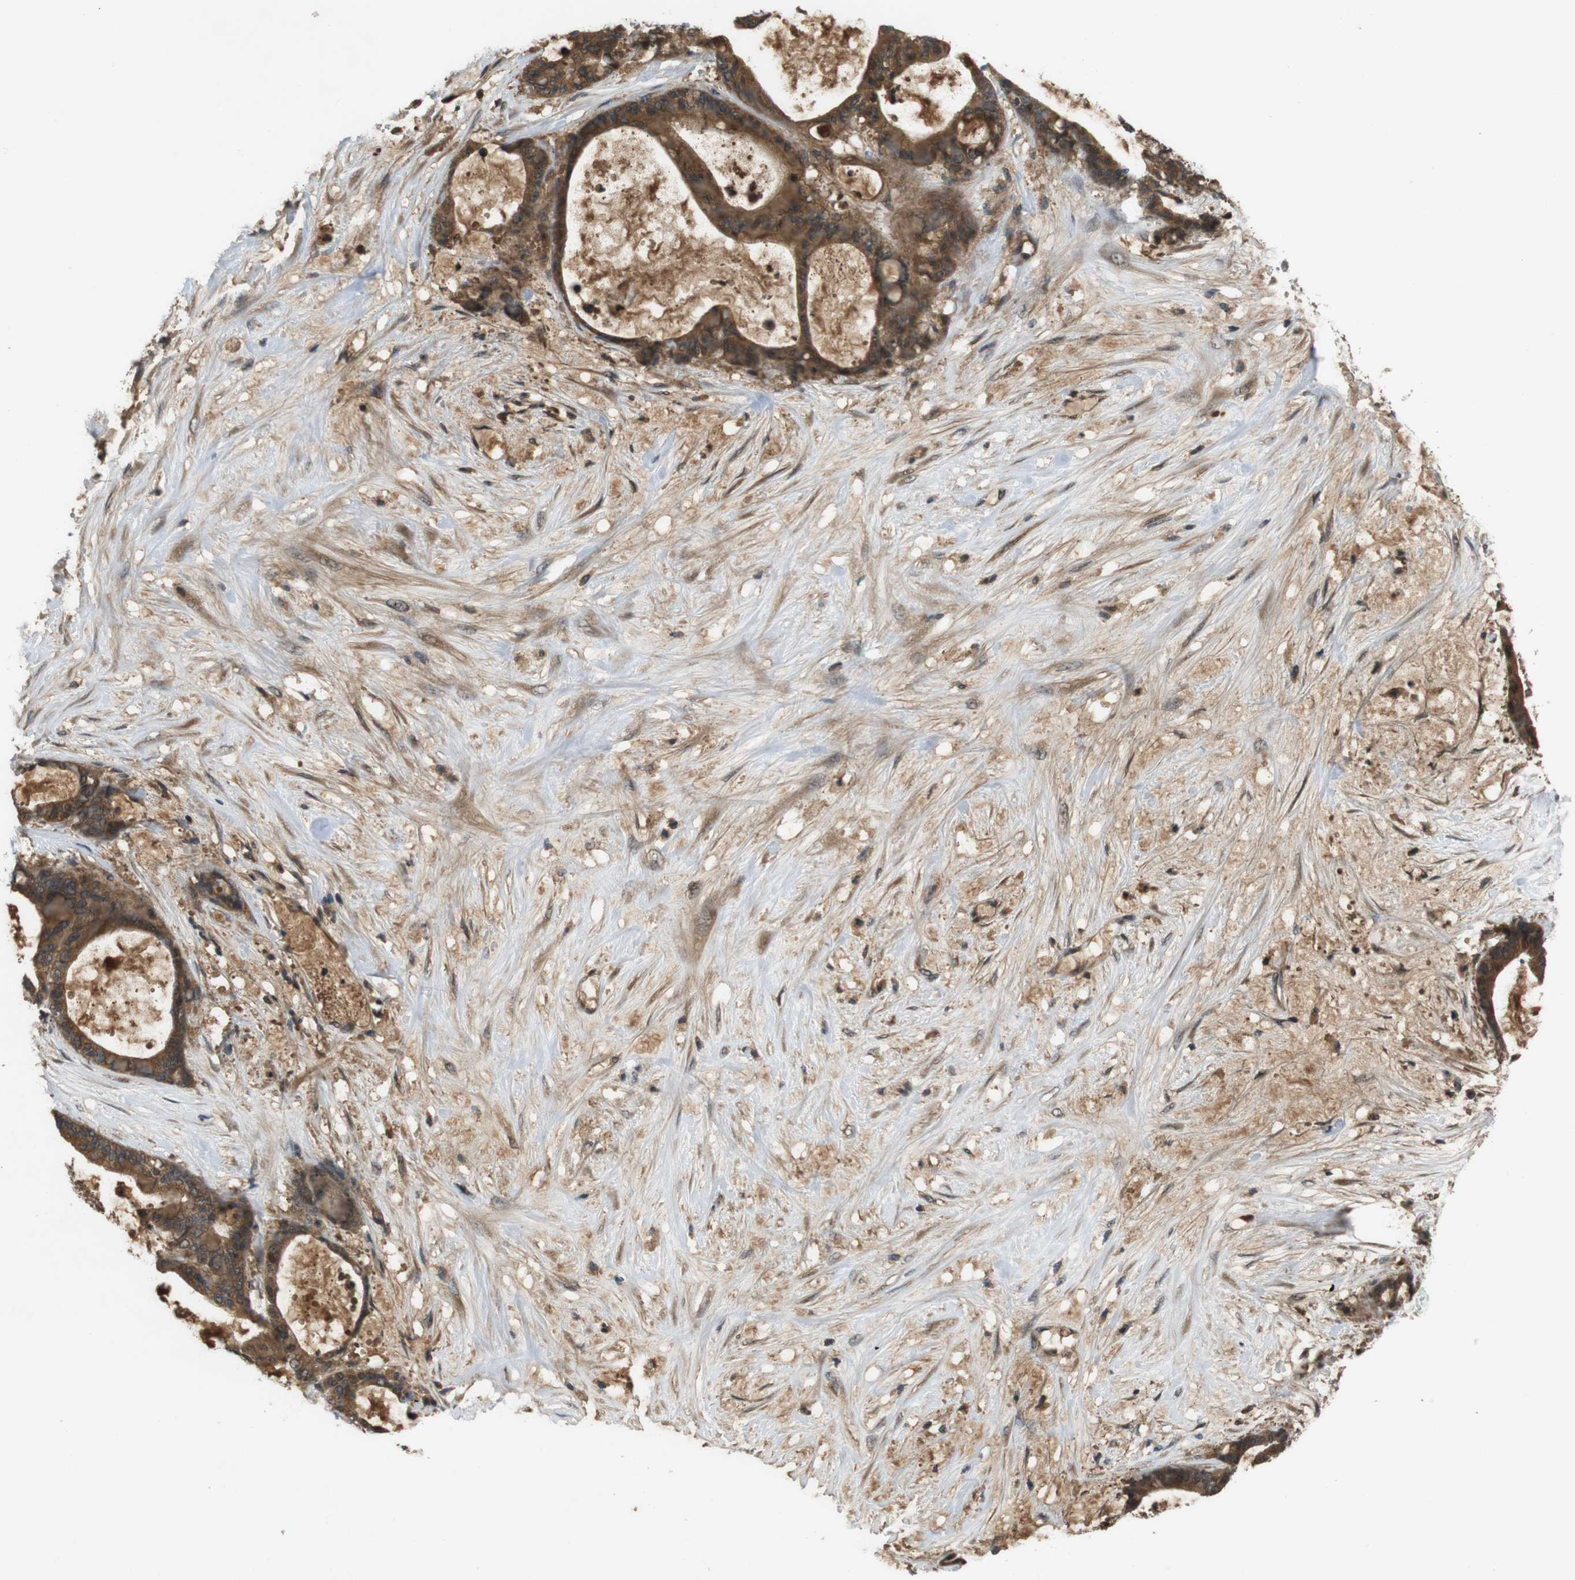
{"staining": {"intensity": "strong", "quantity": ">75%", "location": "cytoplasmic/membranous"}, "tissue": "liver cancer", "cell_type": "Tumor cells", "image_type": "cancer", "snomed": [{"axis": "morphology", "description": "Cholangiocarcinoma"}, {"axis": "topography", "description": "Liver"}], "caption": "Tumor cells reveal strong cytoplasmic/membranous expression in approximately >75% of cells in liver cancer (cholangiocarcinoma).", "gene": "NFKBIE", "patient": {"sex": "female", "age": 73}}